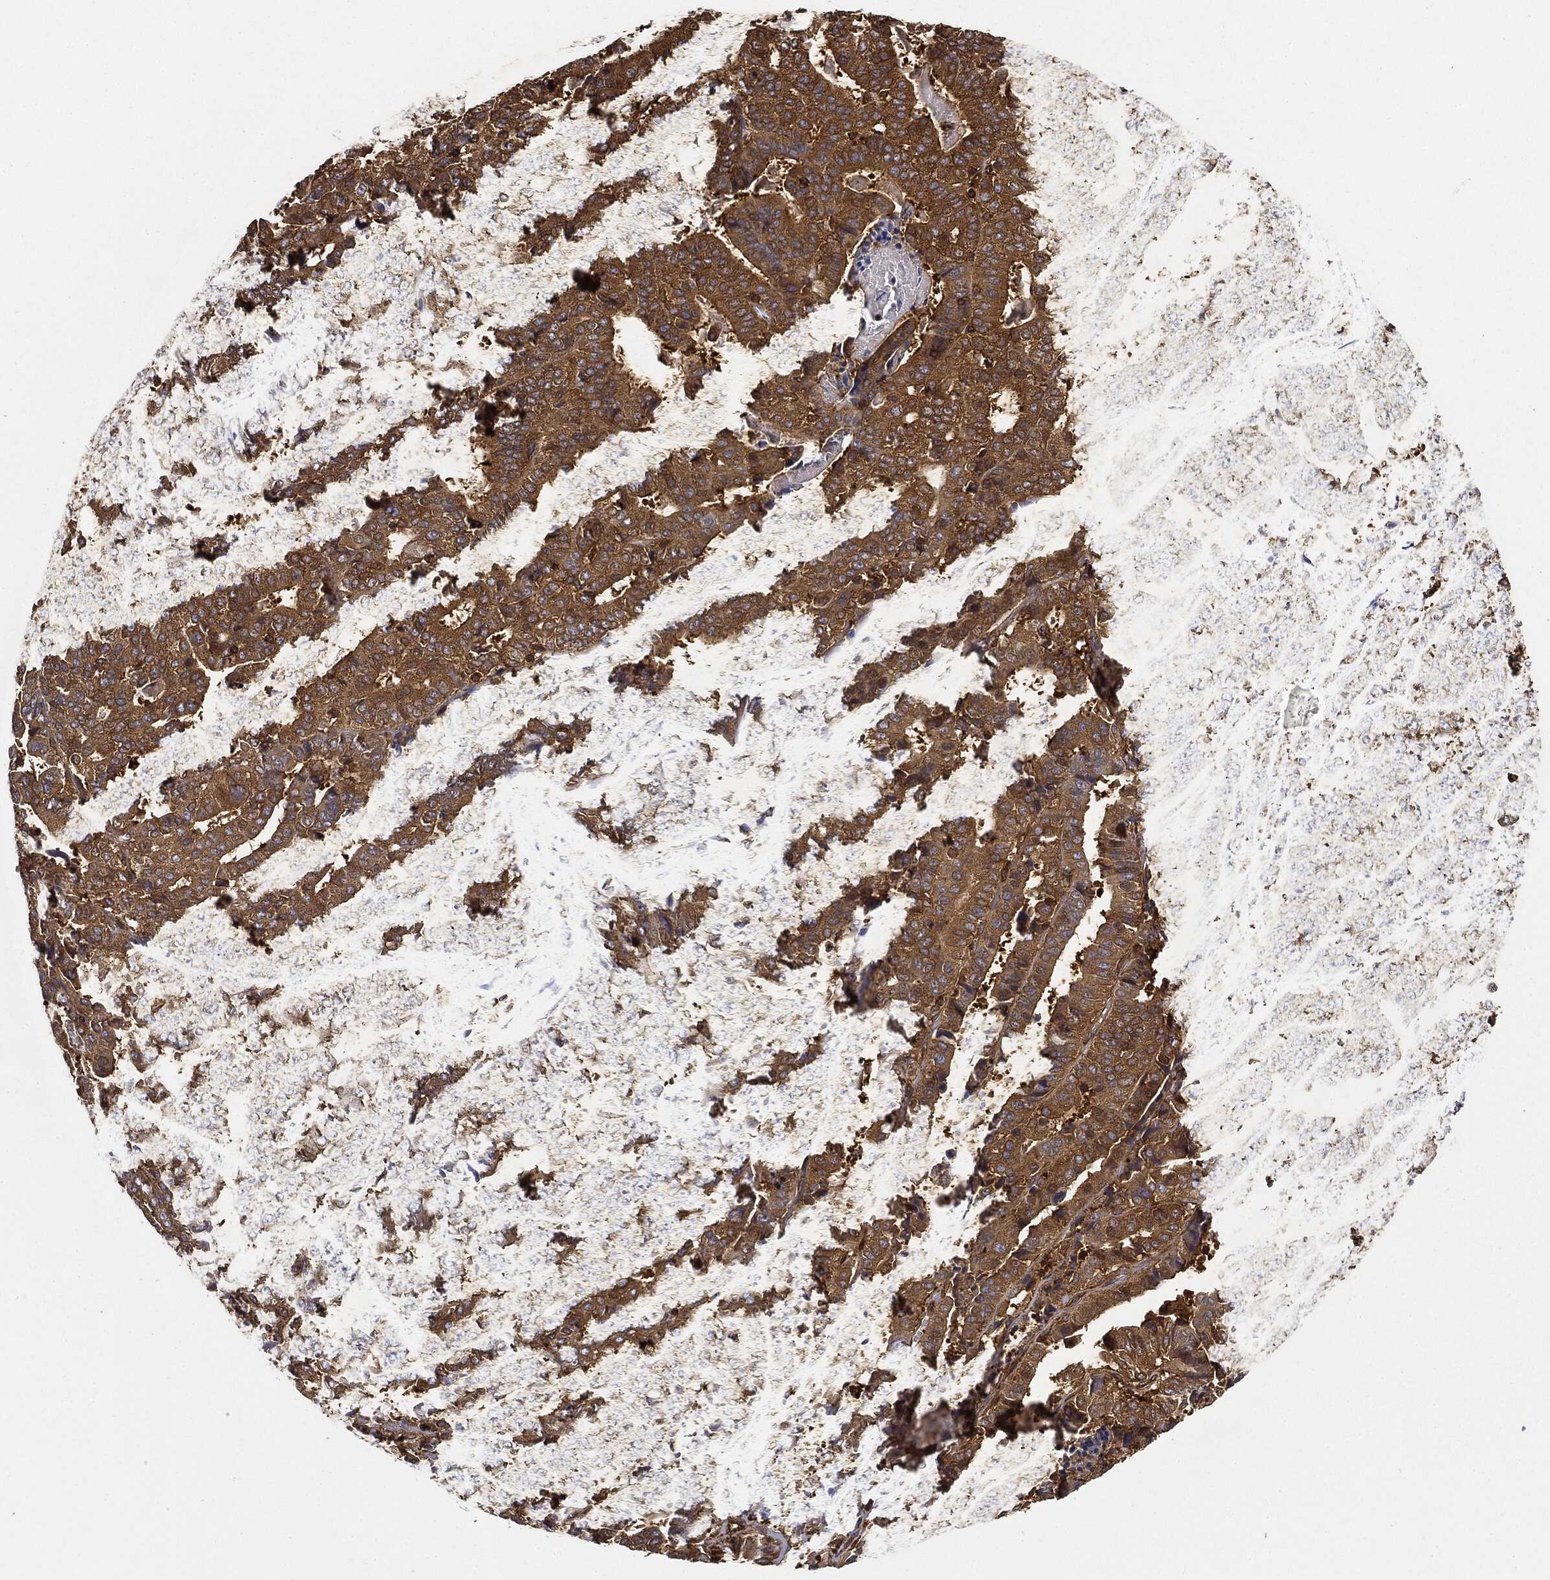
{"staining": {"intensity": "strong", "quantity": ">75%", "location": "cytoplasmic/membranous"}, "tissue": "stomach cancer", "cell_type": "Tumor cells", "image_type": "cancer", "snomed": [{"axis": "morphology", "description": "Adenocarcinoma, NOS"}, {"axis": "topography", "description": "Stomach"}], "caption": "Human adenocarcinoma (stomach) stained with a brown dye shows strong cytoplasmic/membranous positive staining in approximately >75% of tumor cells.", "gene": "WDR1", "patient": {"sex": "male", "age": 48}}